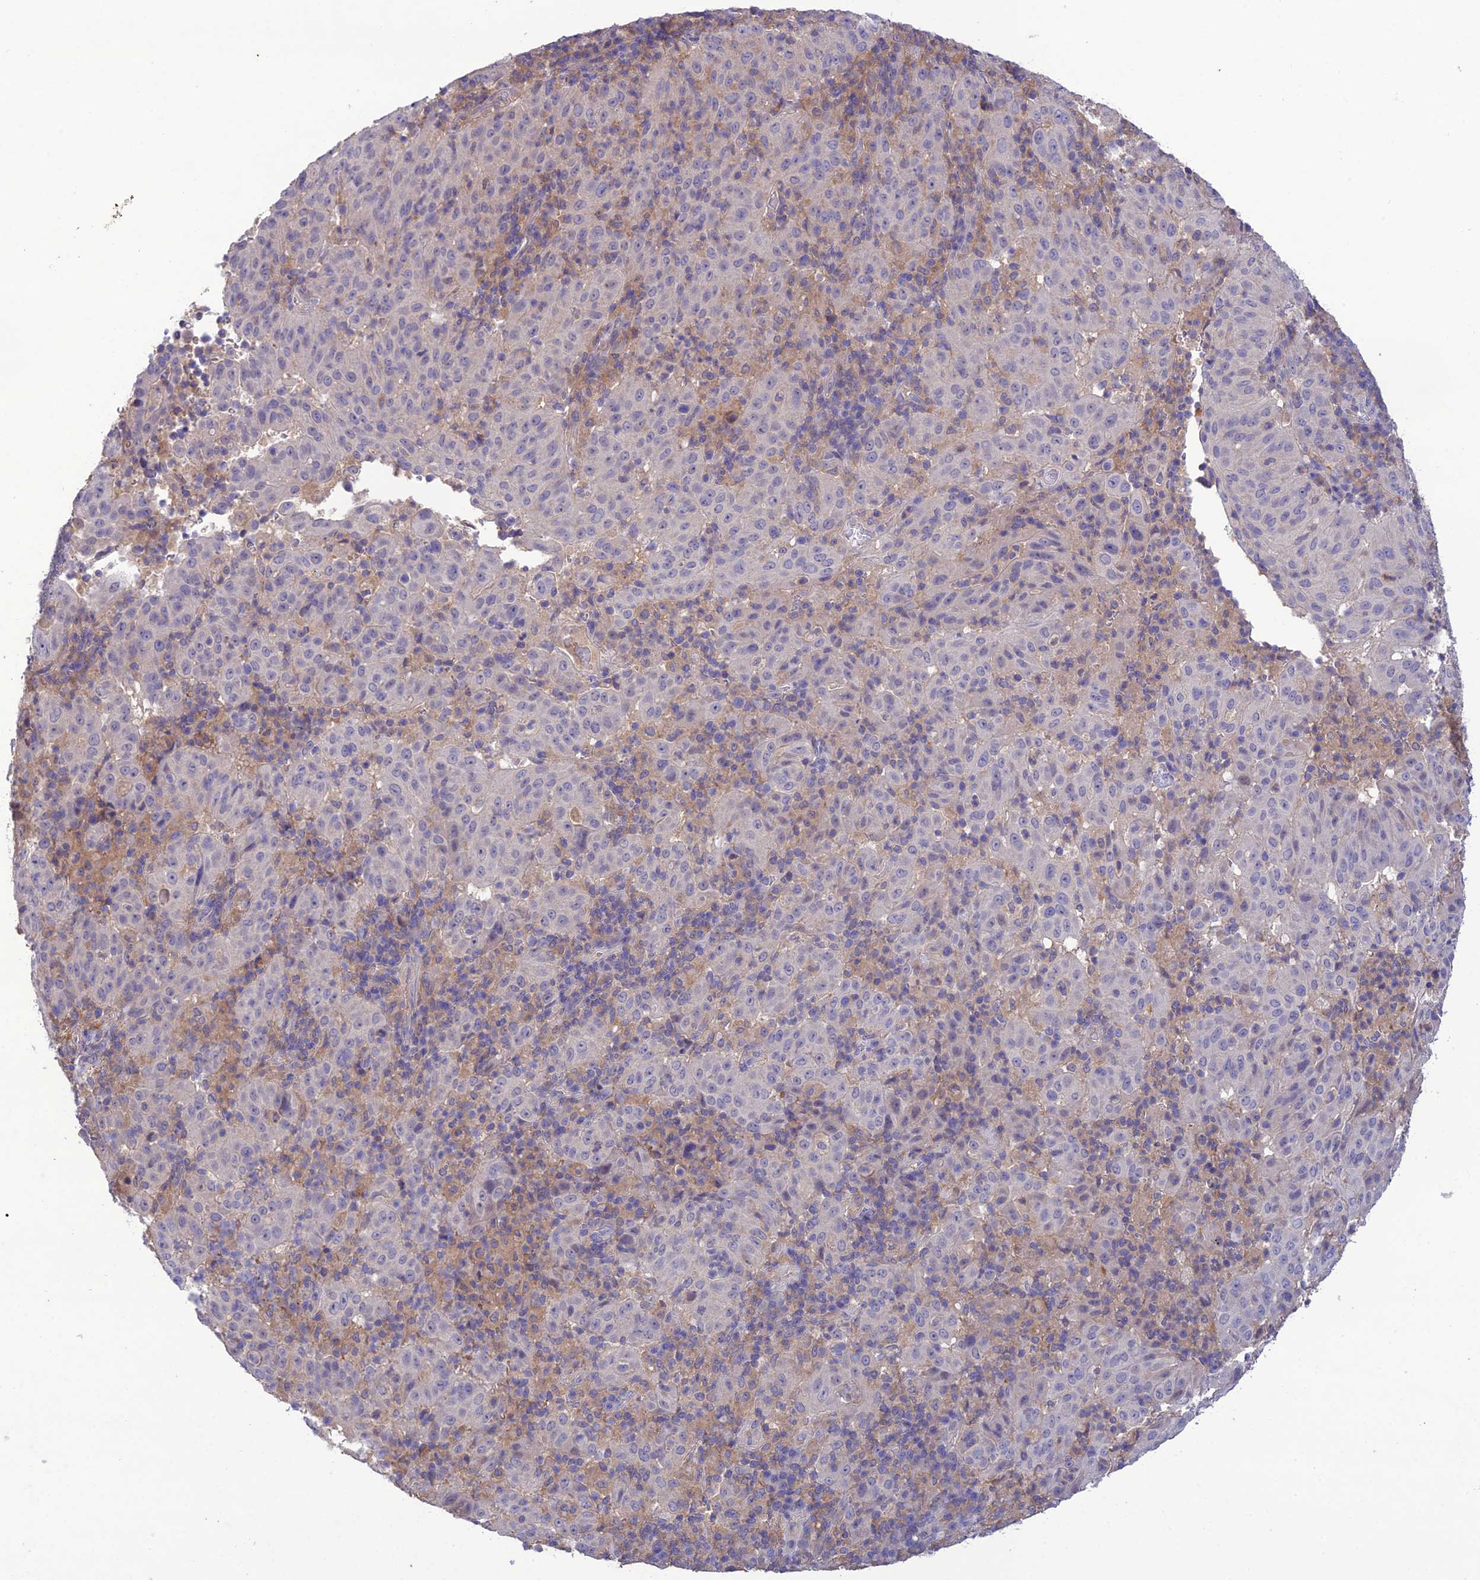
{"staining": {"intensity": "negative", "quantity": "none", "location": "none"}, "tissue": "pancreatic cancer", "cell_type": "Tumor cells", "image_type": "cancer", "snomed": [{"axis": "morphology", "description": "Adenocarcinoma, NOS"}, {"axis": "topography", "description": "Pancreas"}], "caption": "Pancreatic adenocarcinoma was stained to show a protein in brown. There is no significant expression in tumor cells.", "gene": "SNX24", "patient": {"sex": "male", "age": 63}}